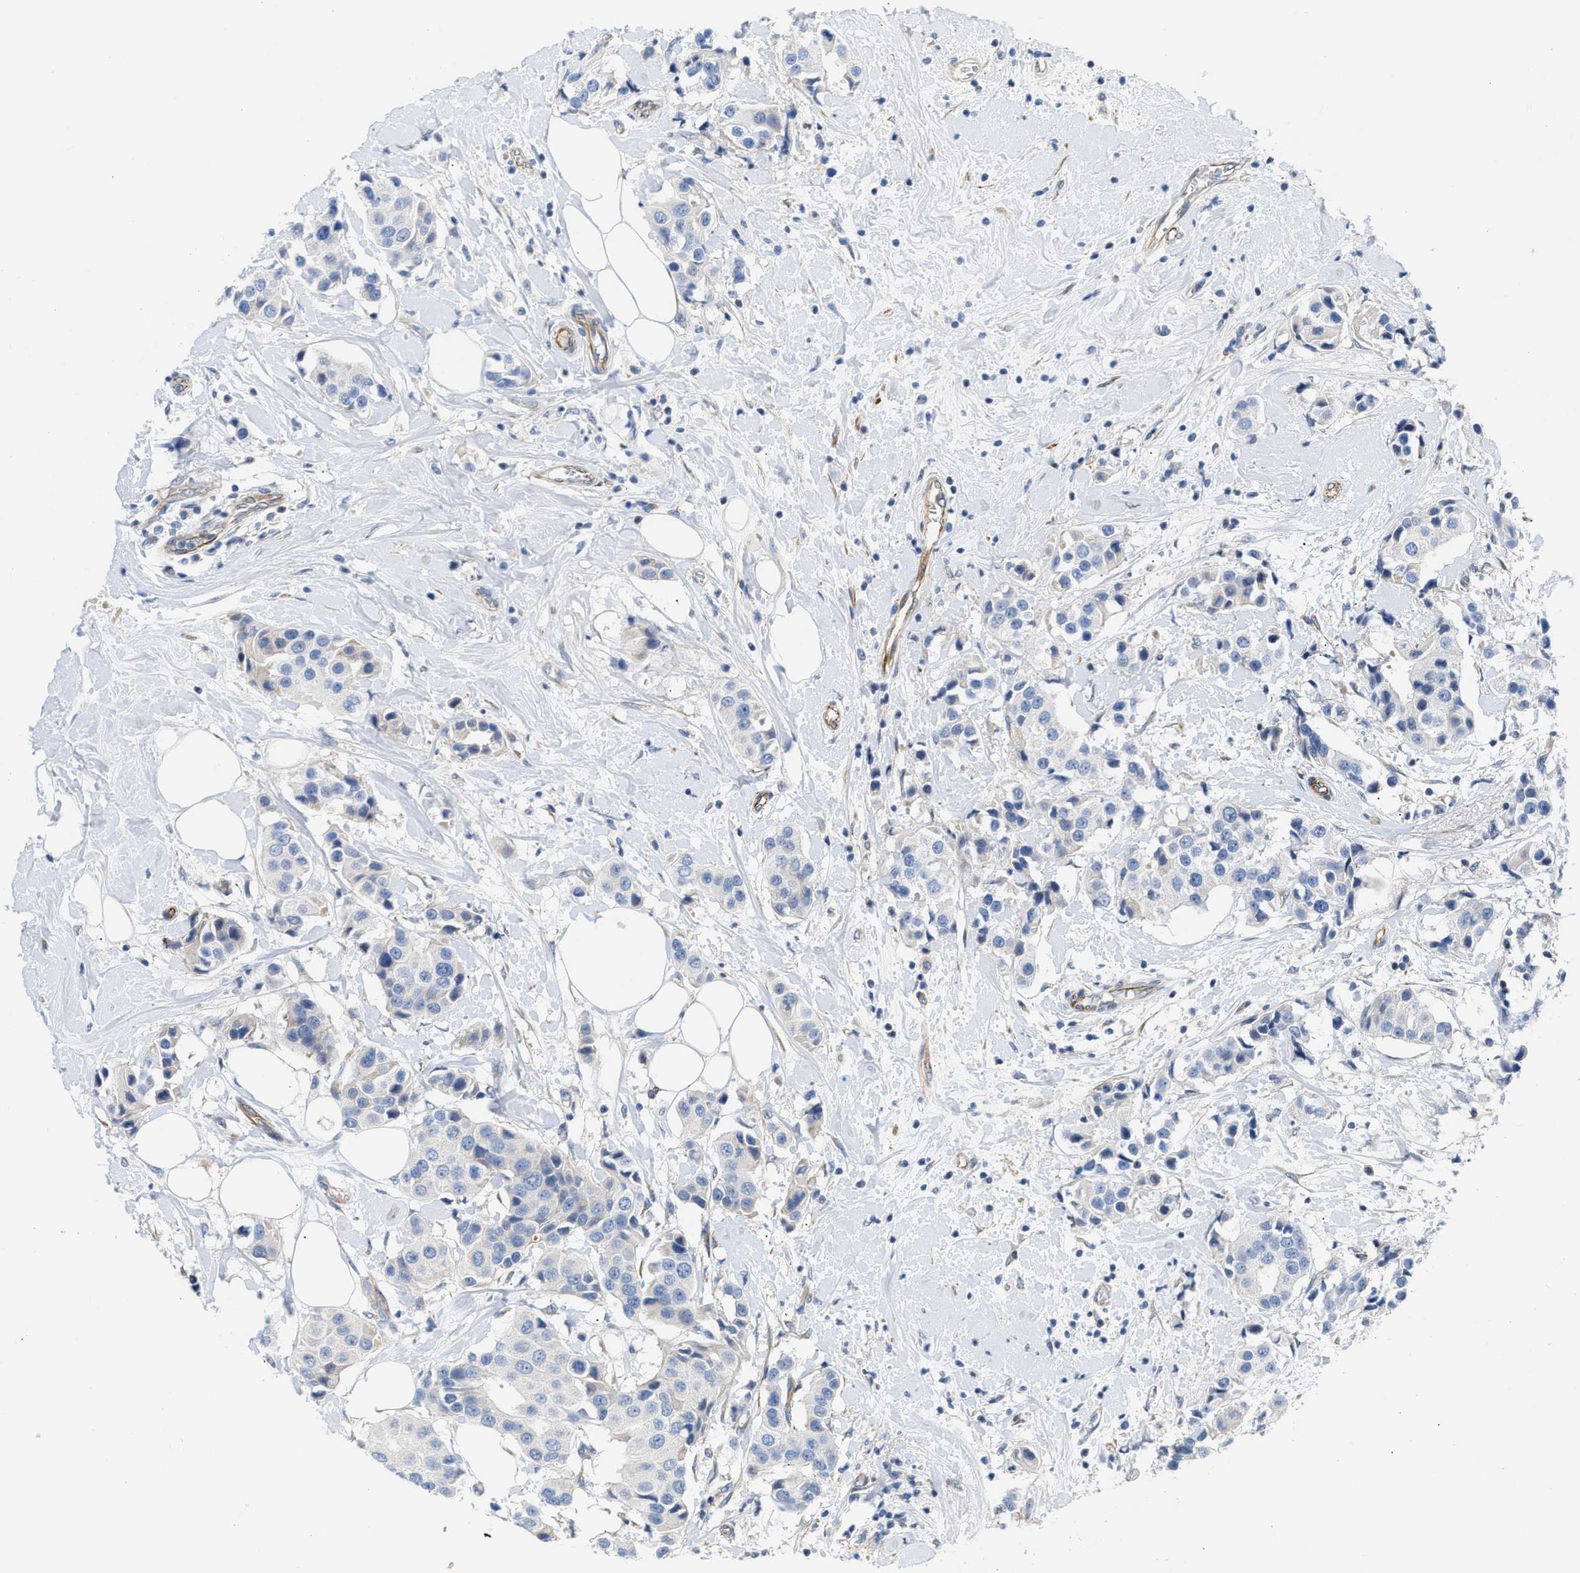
{"staining": {"intensity": "negative", "quantity": "none", "location": "none"}, "tissue": "breast cancer", "cell_type": "Tumor cells", "image_type": "cancer", "snomed": [{"axis": "morphology", "description": "Normal tissue, NOS"}, {"axis": "morphology", "description": "Duct carcinoma"}, {"axis": "topography", "description": "Breast"}], "caption": "Invasive ductal carcinoma (breast) was stained to show a protein in brown. There is no significant staining in tumor cells.", "gene": "TFPI", "patient": {"sex": "female", "age": 39}}